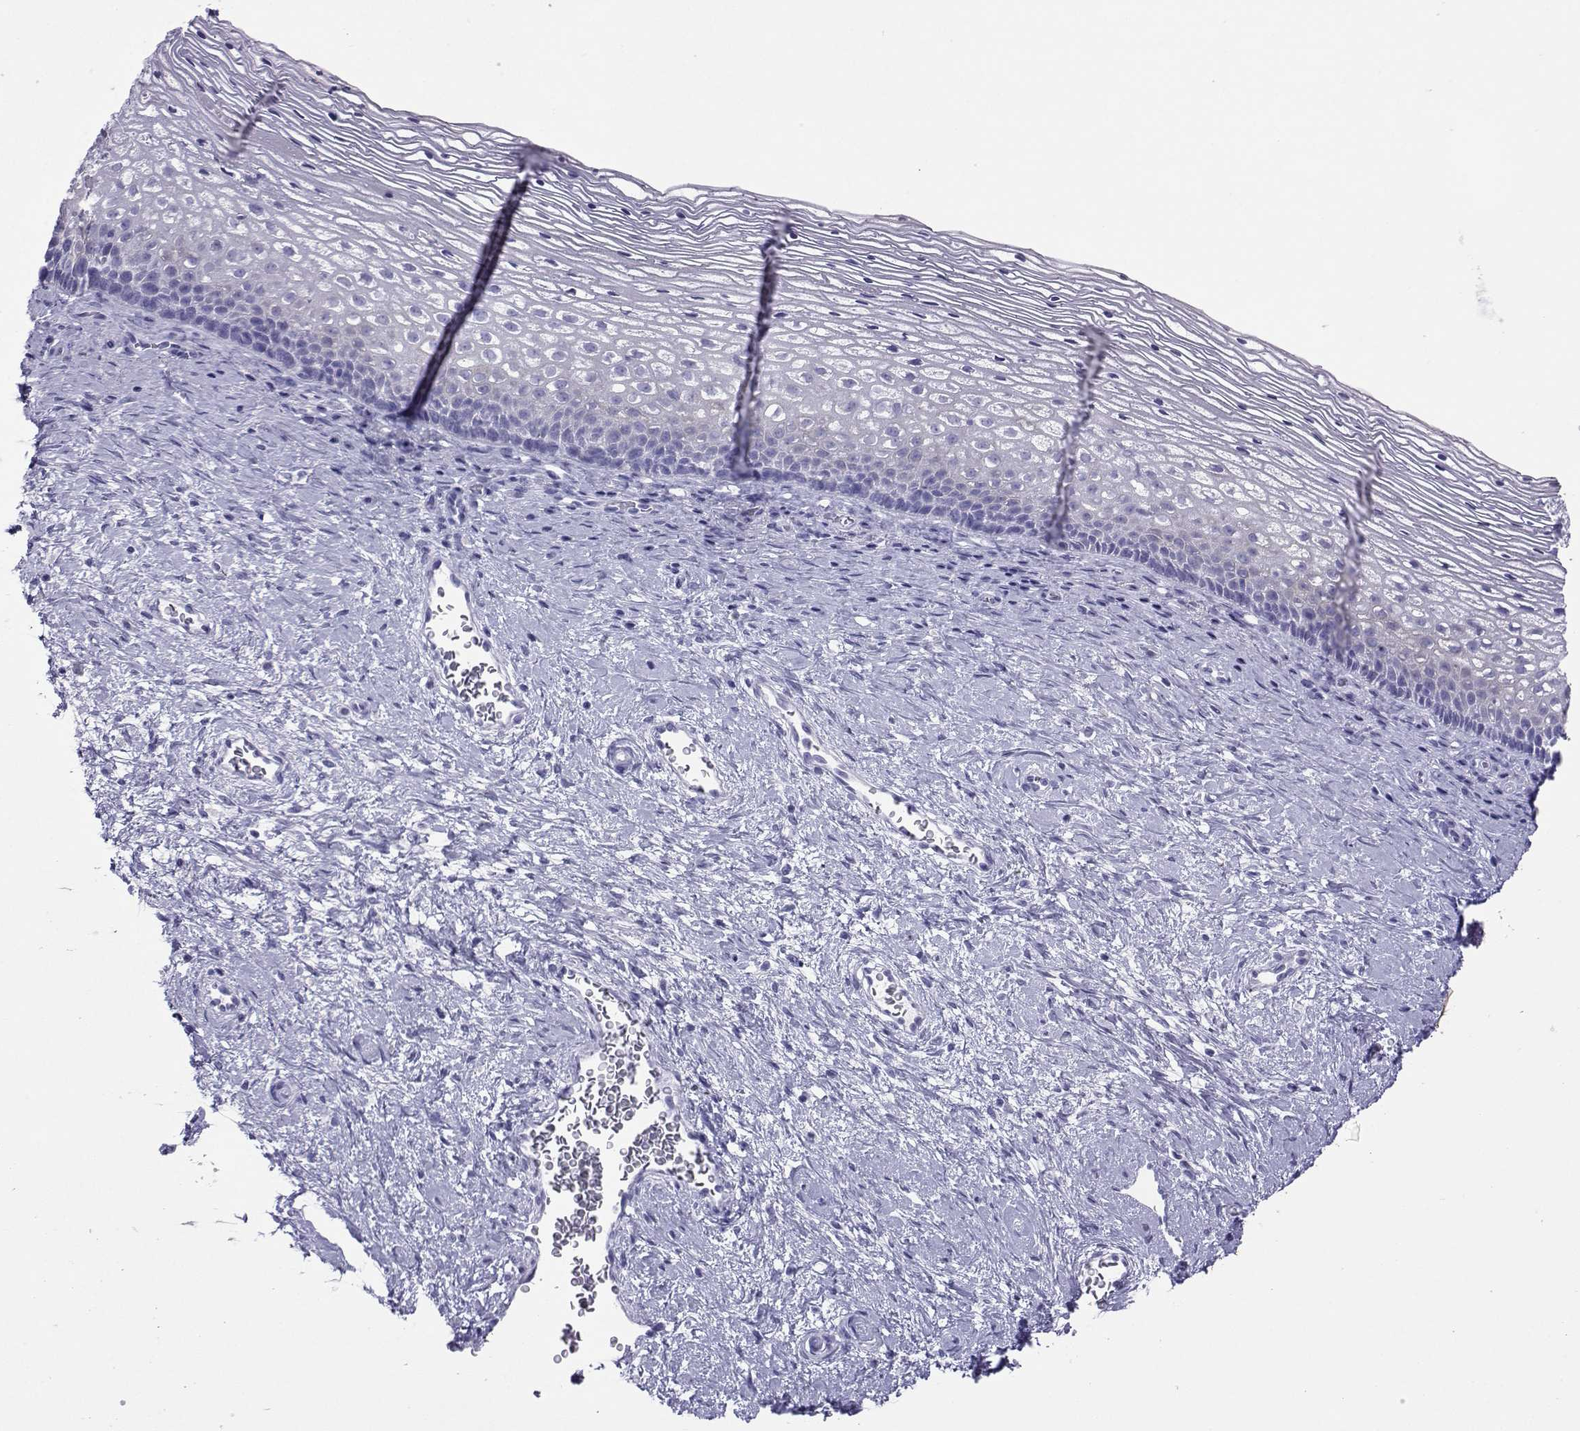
{"staining": {"intensity": "negative", "quantity": "none", "location": "none"}, "tissue": "cervix", "cell_type": "Glandular cells", "image_type": "normal", "snomed": [{"axis": "morphology", "description": "Normal tissue, NOS"}, {"axis": "topography", "description": "Cervix"}], "caption": "This micrograph is of benign cervix stained with immunohistochemistry (IHC) to label a protein in brown with the nuclei are counter-stained blue. There is no staining in glandular cells.", "gene": "LORICRIN", "patient": {"sex": "female", "age": 34}}